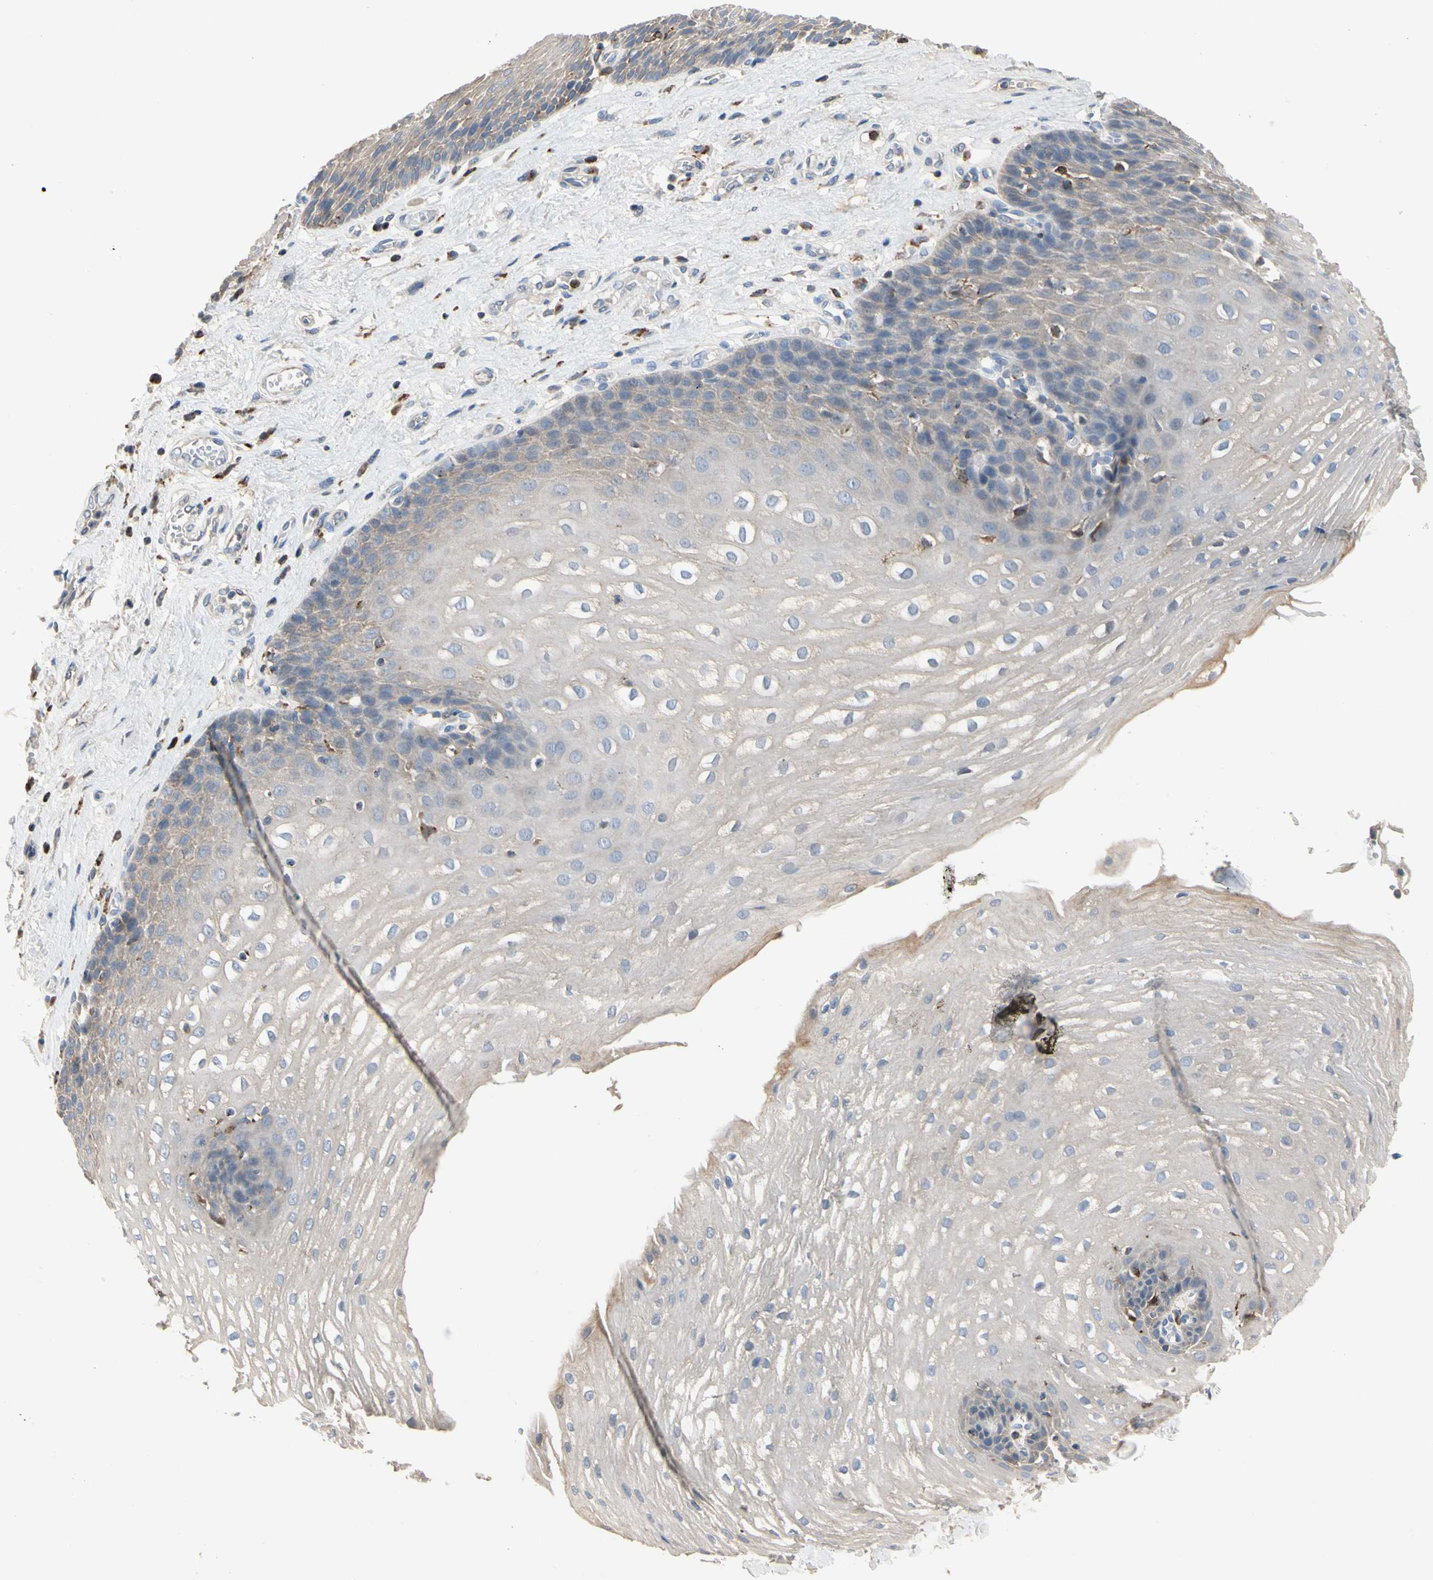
{"staining": {"intensity": "weak", "quantity": "<25%", "location": "cytoplasmic/membranous"}, "tissue": "esophagus", "cell_type": "Squamous epithelial cells", "image_type": "normal", "snomed": [{"axis": "morphology", "description": "Normal tissue, NOS"}, {"axis": "topography", "description": "Esophagus"}], "caption": "A high-resolution image shows IHC staining of benign esophagus, which displays no significant positivity in squamous epithelial cells.", "gene": "ADA2", "patient": {"sex": "male", "age": 48}}